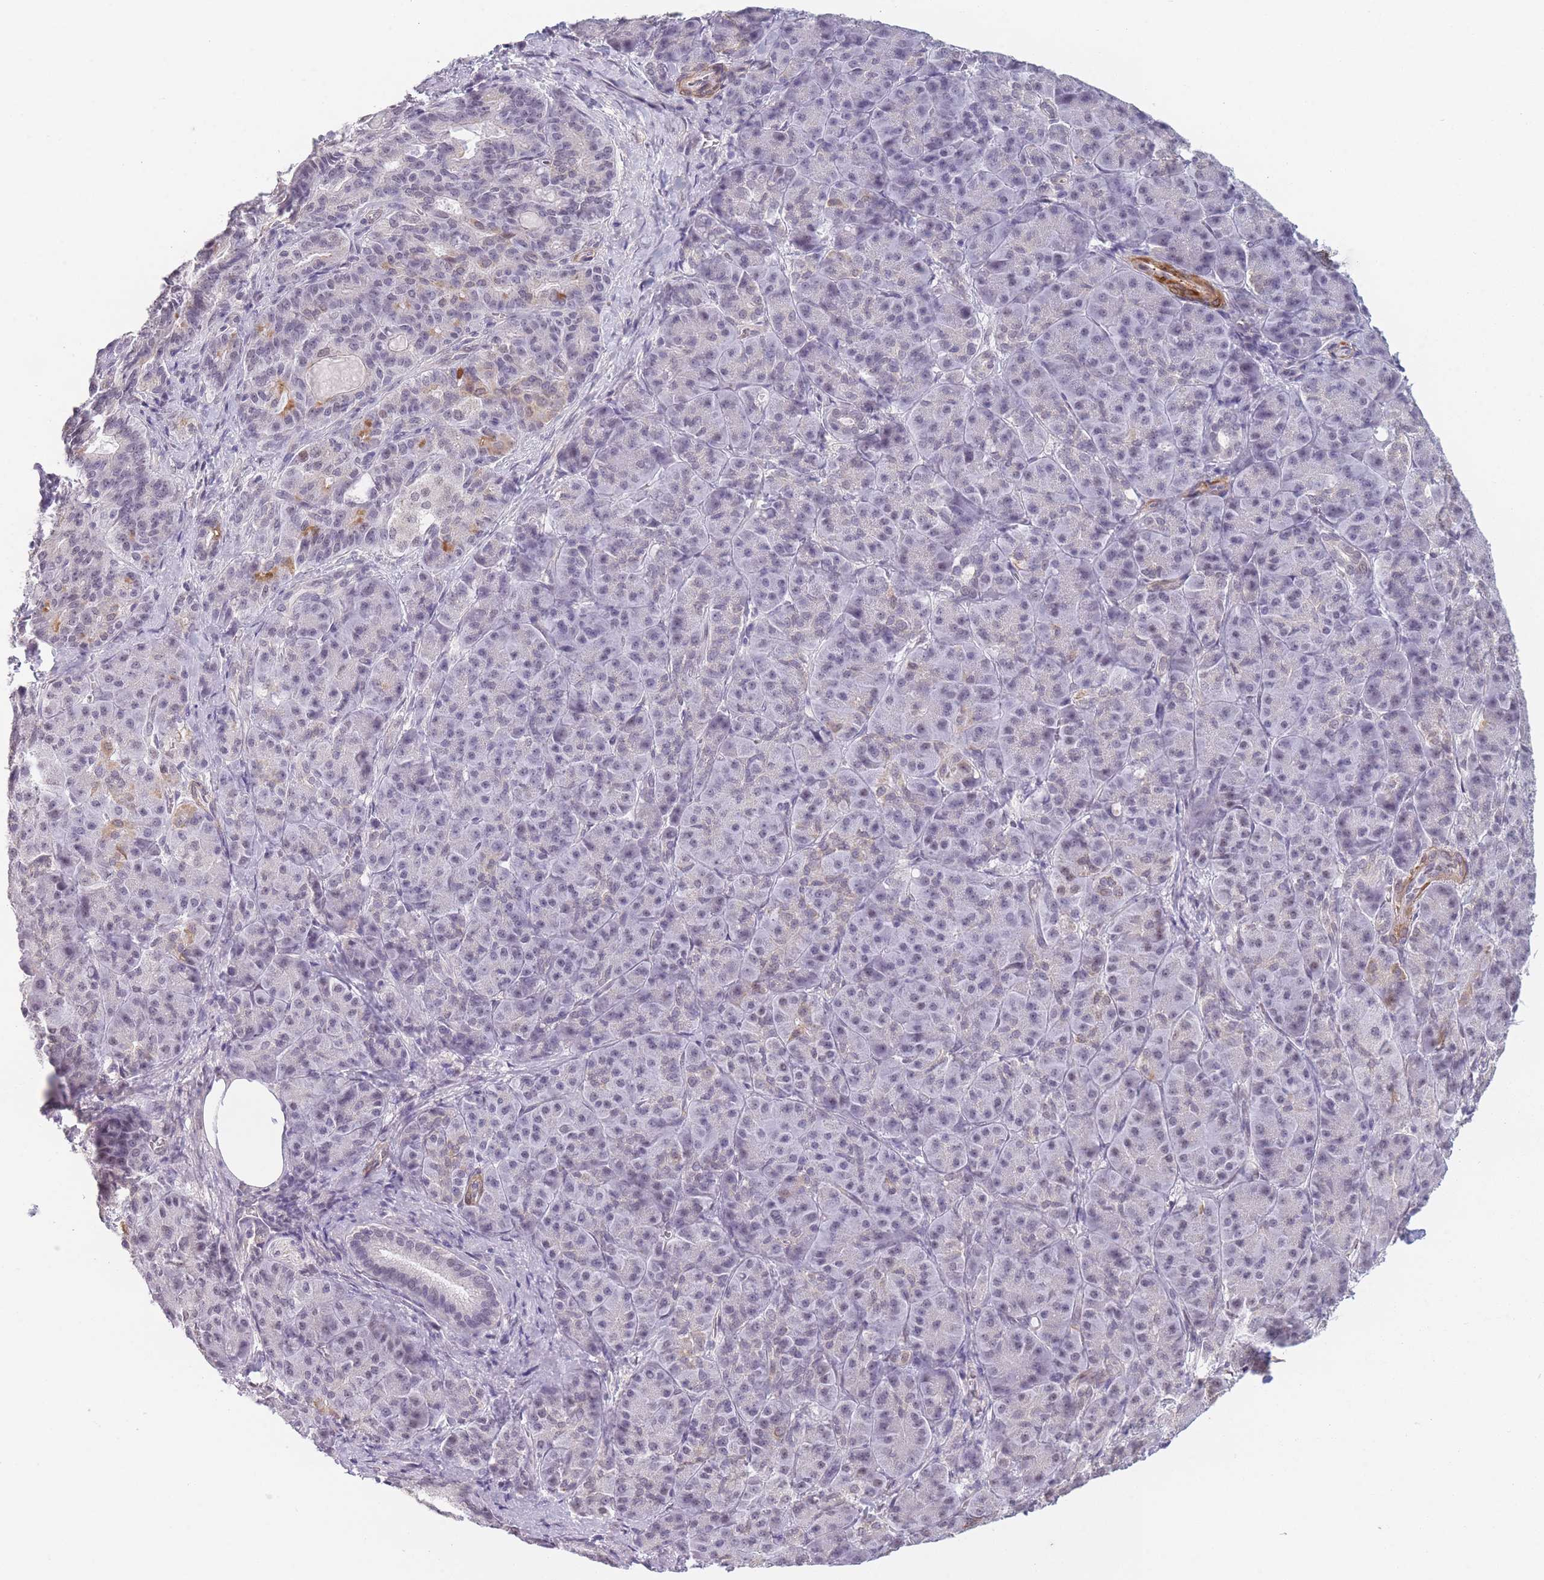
{"staining": {"intensity": "negative", "quantity": "none", "location": "none"}, "tissue": "pancreatic cancer", "cell_type": "Tumor cells", "image_type": "cancer", "snomed": [{"axis": "morphology", "description": "Adenocarcinoma, NOS"}, {"axis": "topography", "description": "Pancreas"}], "caption": "Immunohistochemistry (IHC) image of pancreatic adenocarcinoma stained for a protein (brown), which demonstrates no expression in tumor cells. The staining is performed using DAB (3,3'-diaminobenzidine) brown chromogen with nuclei counter-stained in using hematoxylin.", "gene": "SIN3B", "patient": {"sex": "male", "age": 57}}